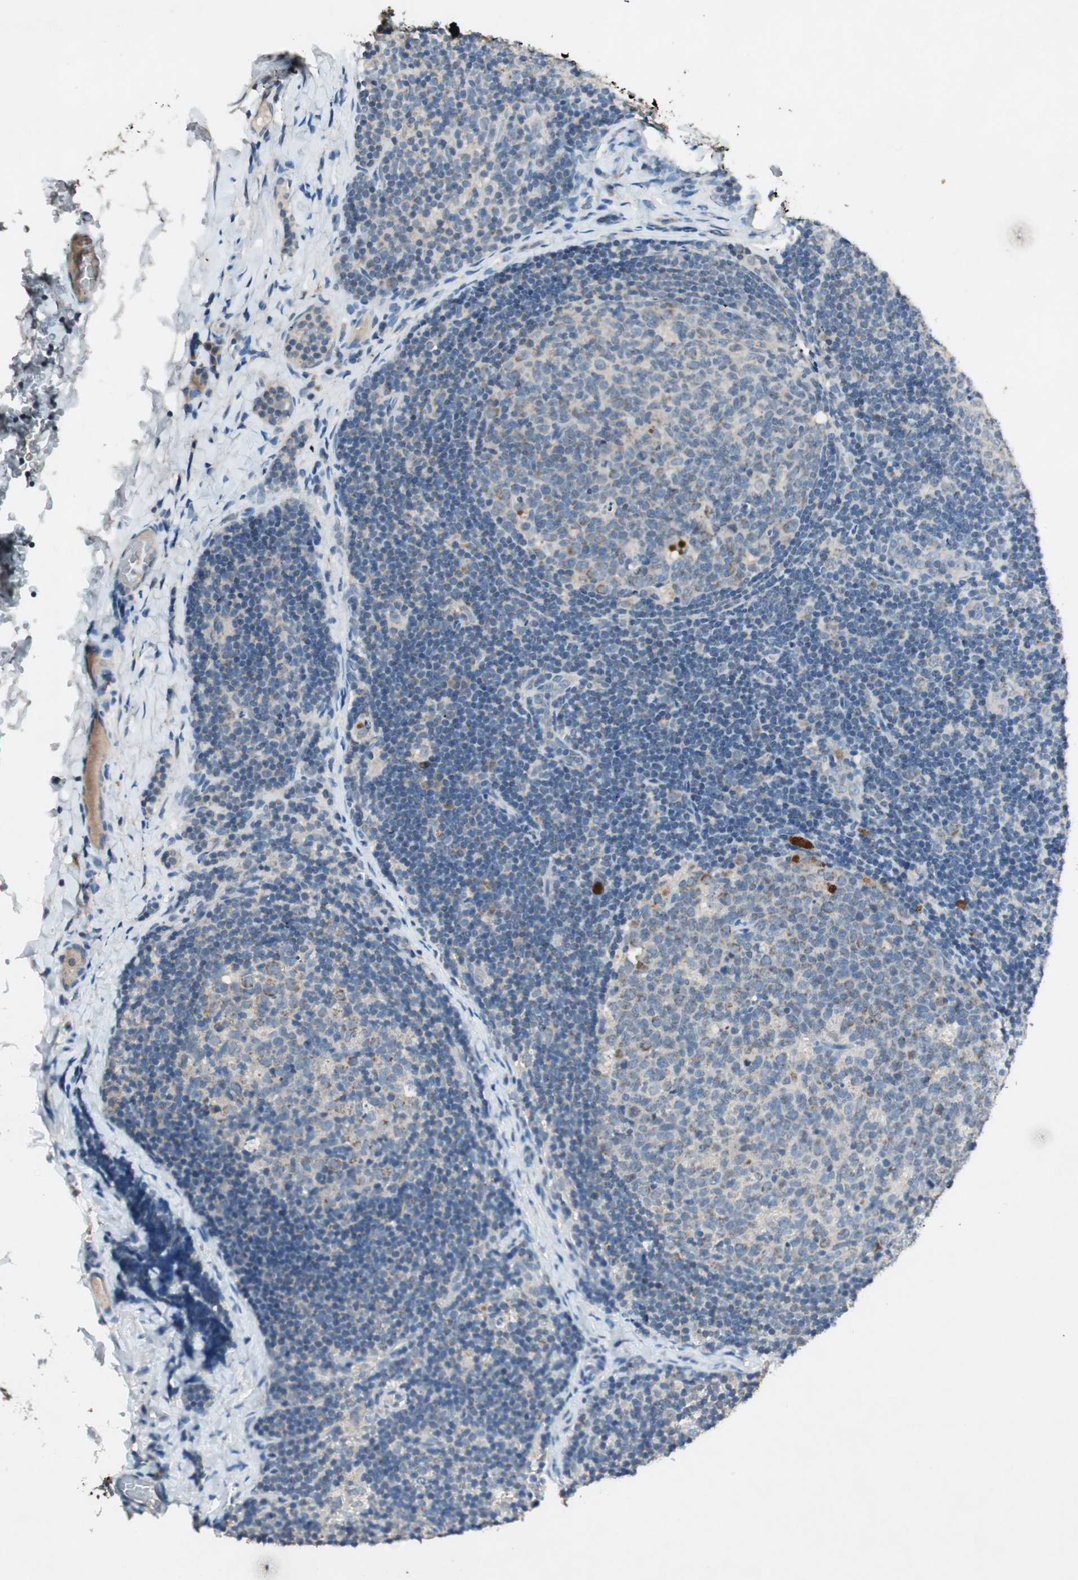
{"staining": {"intensity": "moderate", "quantity": "25%-75%", "location": "cytoplasmic/membranous"}, "tissue": "lymph node", "cell_type": "Germinal center cells", "image_type": "normal", "snomed": [{"axis": "morphology", "description": "Normal tissue, NOS"}, {"axis": "topography", "description": "Lymph node"}], "caption": "DAB immunohistochemical staining of normal lymph node shows moderate cytoplasmic/membranous protein positivity in about 25%-75% of germinal center cells.", "gene": "NKAIN1", "patient": {"sex": "female", "age": 14}}